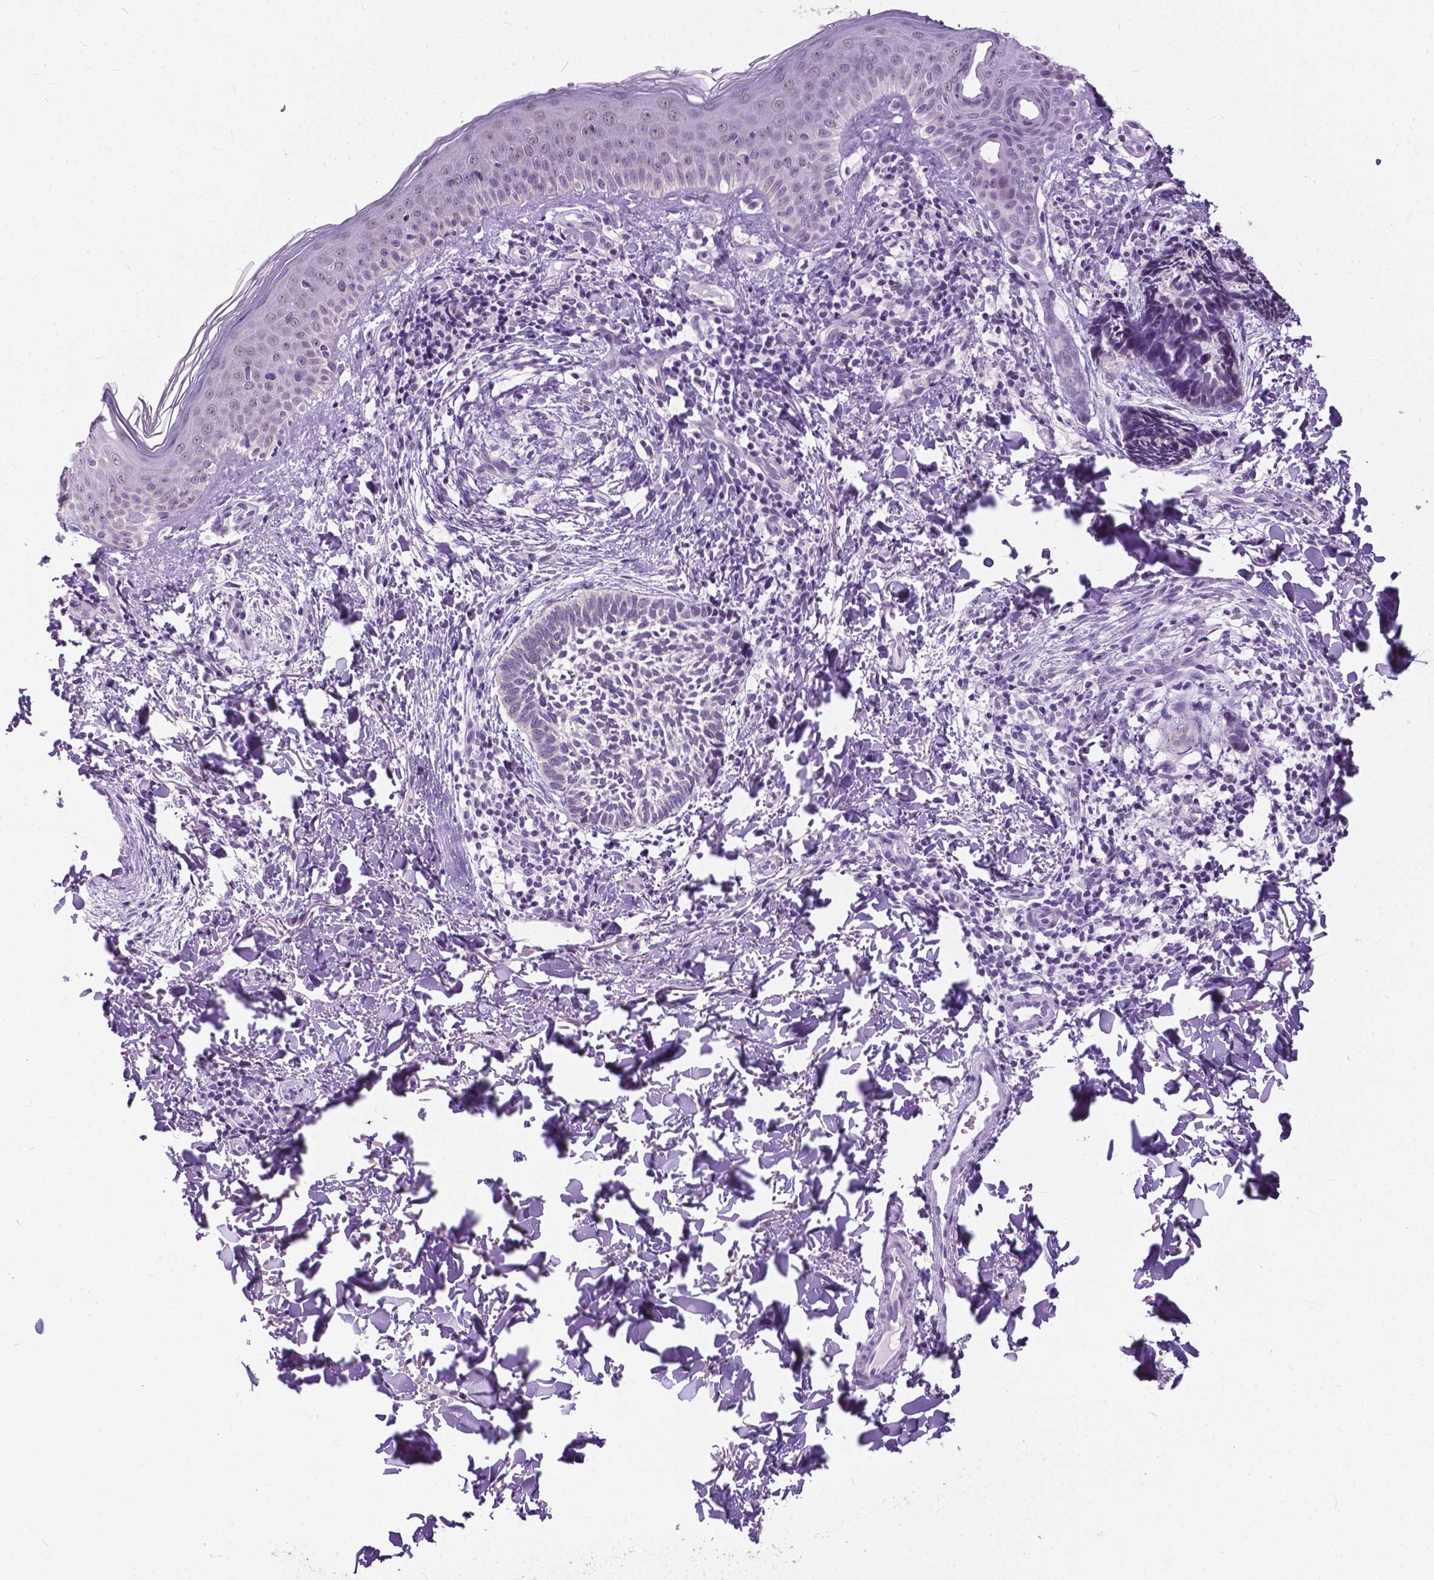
{"staining": {"intensity": "negative", "quantity": "none", "location": "none"}, "tissue": "skin cancer", "cell_type": "Tumor cells", "image_type": "cancer", "snomed": [{"axis": "morphology", "description": "Normal tissue, NOS"}, {"axis": "morphology", "description": "Basal cell carcinoma"}, {"axis": "topography", "description": "Skin"}], "caption": "The IHC image has no significant staining in tumor cells of skin basal cell carcinoma tissue.", "gene": "GPR37L1", "patient": {"sex": "male", "age": 46}}